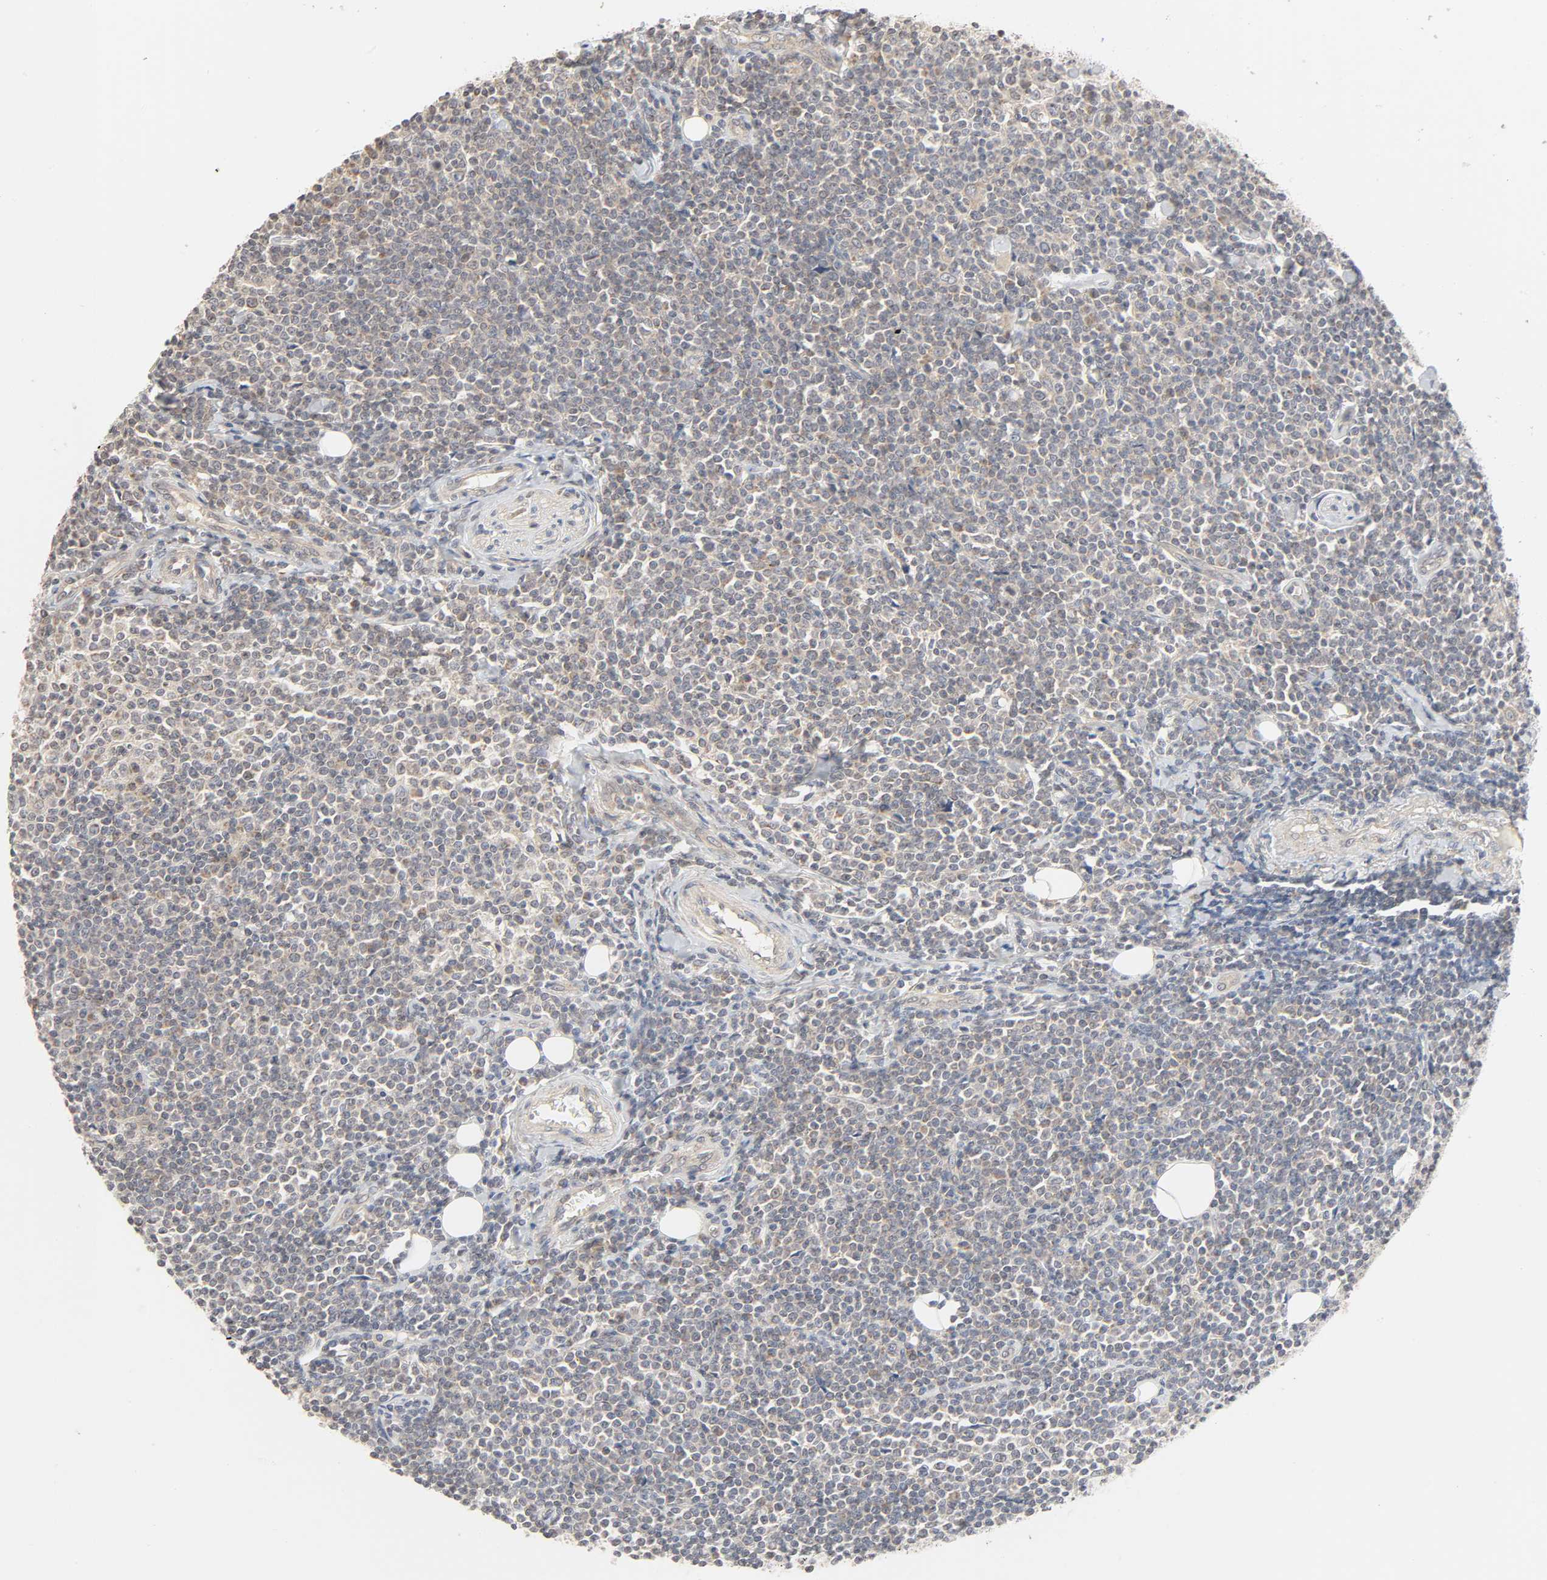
{"staining": {"intensity": "weak", "quantity": "25%-75%", "location": "cytoplasmic/membranous"}, "tissue": "lymphoma", "cell_type": "Tumor cells", "image_type": "cancer", "snomed": [{"axis": "morphology", "description": "Malignant lymphoma, non-Hodgkin's type, Low grade"}, {"axis": "topography", "description": "Soft tissue"}], "caption": "Immunohistochemical staining of human lymphoma shows low levels of weak cytoplasmic/membranous protein expression in about 25%-75% of tumor cells.", "gene": "CLEC4E", "patient": {"sex": "male", "age": 92}}